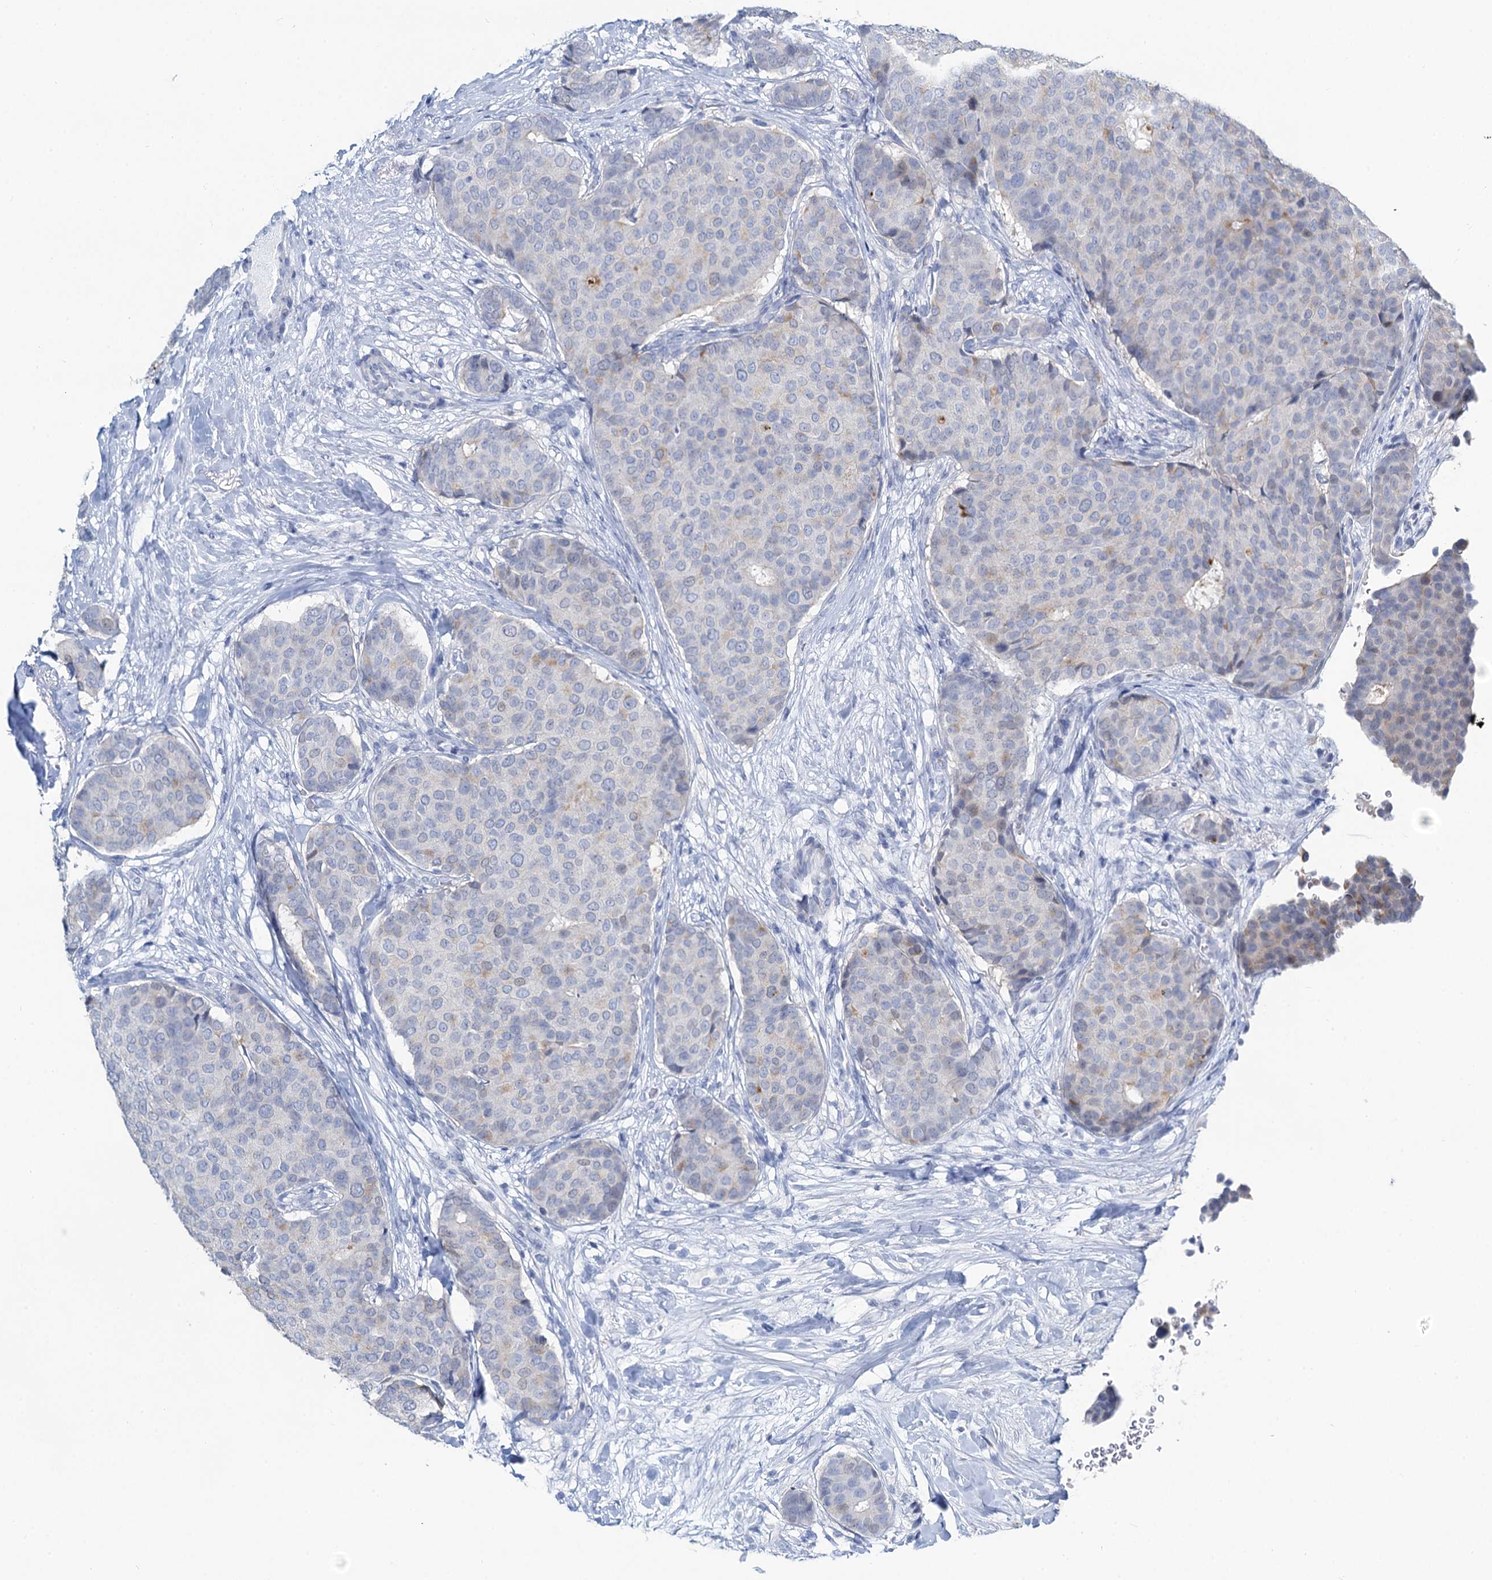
{"staining": {"intensity": "weak", "quantity": "<25%", "location": "cytoplasmic/membranous"}, "tissue": "breast cancer", "cell_type": "Tumor cells", "image_type": "cancer", "snomed": [{"axis": "morphology", "description": "Duct carcinoma"}, {"axis": "topography", "description": "Breast"}], "caption": "The photomicrograph exhibits no staining of tumor cells in breast infiltrating ductal carcinoma.", "gene": "TOX3", "patient": {"sex": "female", "age": 75}}